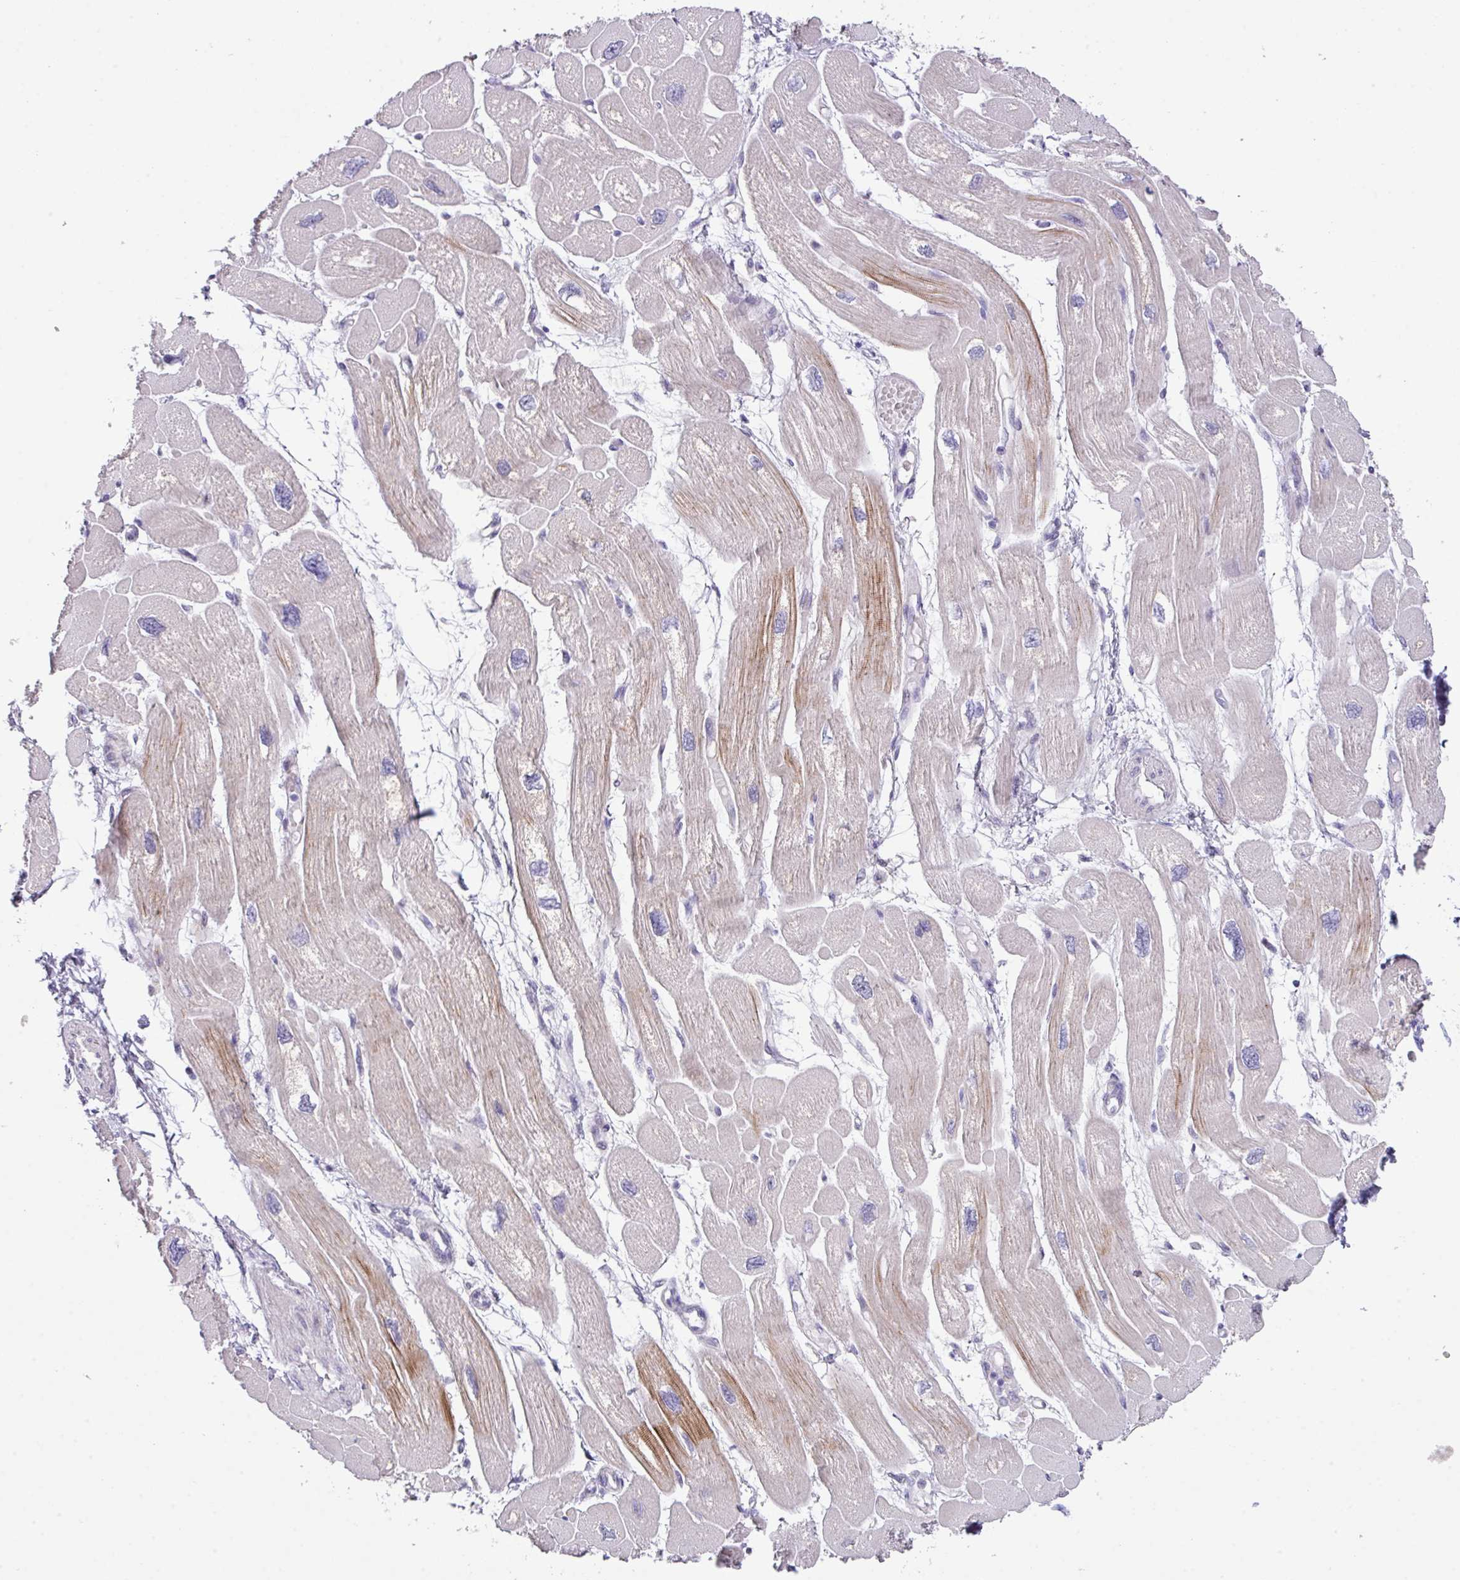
{"staining": {"intensity": "moderate", "quantity": "25%-75%", "location": "cytoplasmic/membranous"}, "tissue": "heart muscle", "cell_type": "Cardiomyocytes", "image_type": "normal", "snomed": [{"axis": "morphology", "description": "Normal tissue, NOS"}, {"axis": "topography", "description": "Heart"}], "caption": "Immunohistochemical staining of unremarkable heart muscle displays 25%-75% levels of moderate cytoplasmic/membranous protein expression in approximately 25%-75% of cardiomyocytes.", "gene": "ANKRD13B", "patient": {"sex": "male", "age": 42}}